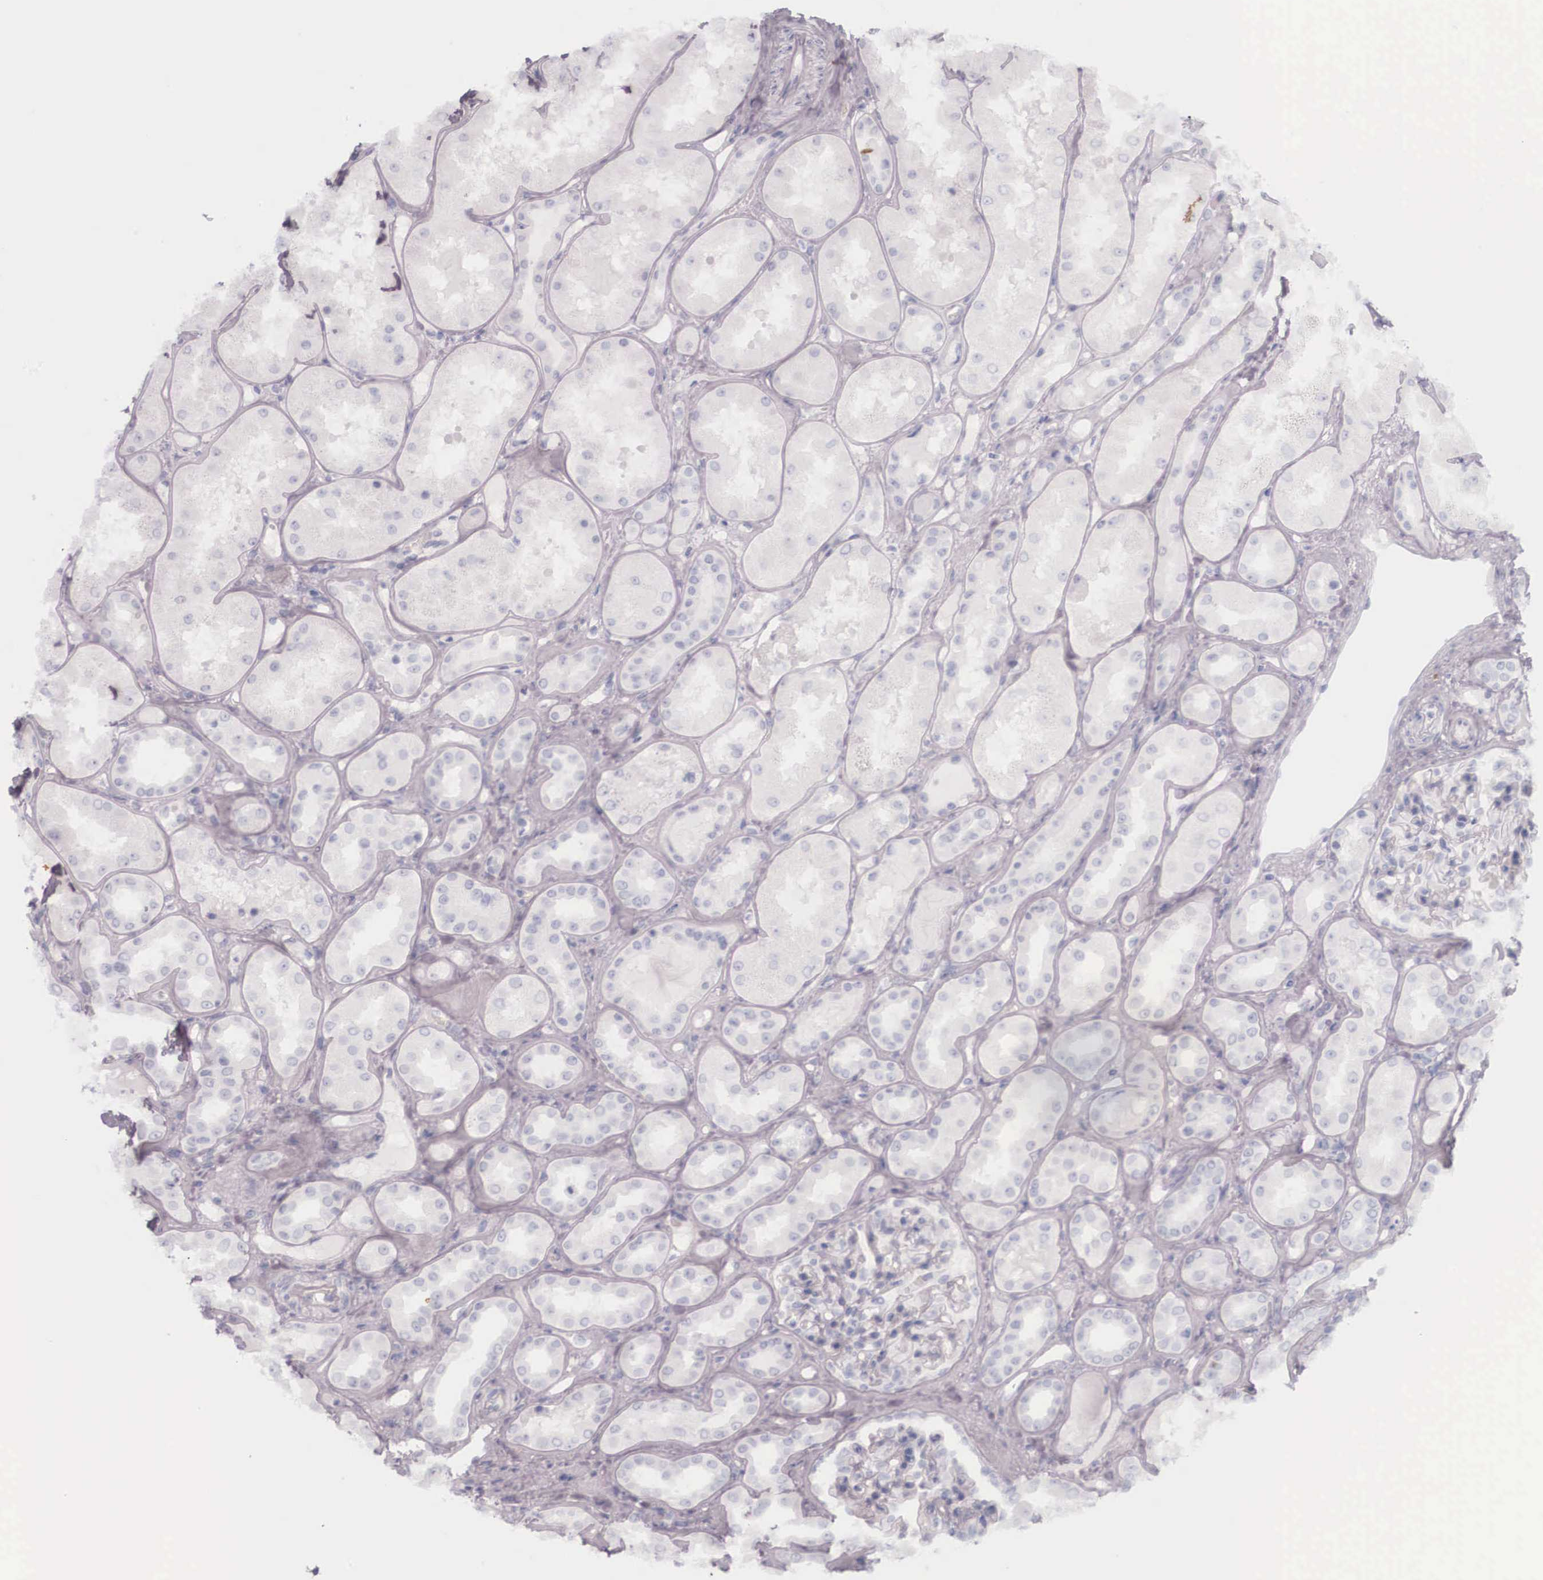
{"staining": {"intensity": "negative", "quantity": "none", "location": "none"}, "tissue": "kidney", "cell_type": "Cells in glomeruli", "image_type": "normal", "snomed": [{"axis": "morphology", "description": "Normal tissue, NOS"}, {"axis": "topography", "description": "Kidney"}], "caption": "This histopathology image is of normal kidney stained with immunohistochemistry to label a protein in brown with the nuclei are counter-stained blue. There is no staining in cells in glomeruli. The staining was performed using DAB to visualize the protein expression in brown, while the nuclei were stained in blue with hematoxylin (Magnification: 20x).", "gene": "KRT14", "patient": {"sex": "male", "age": 36}}